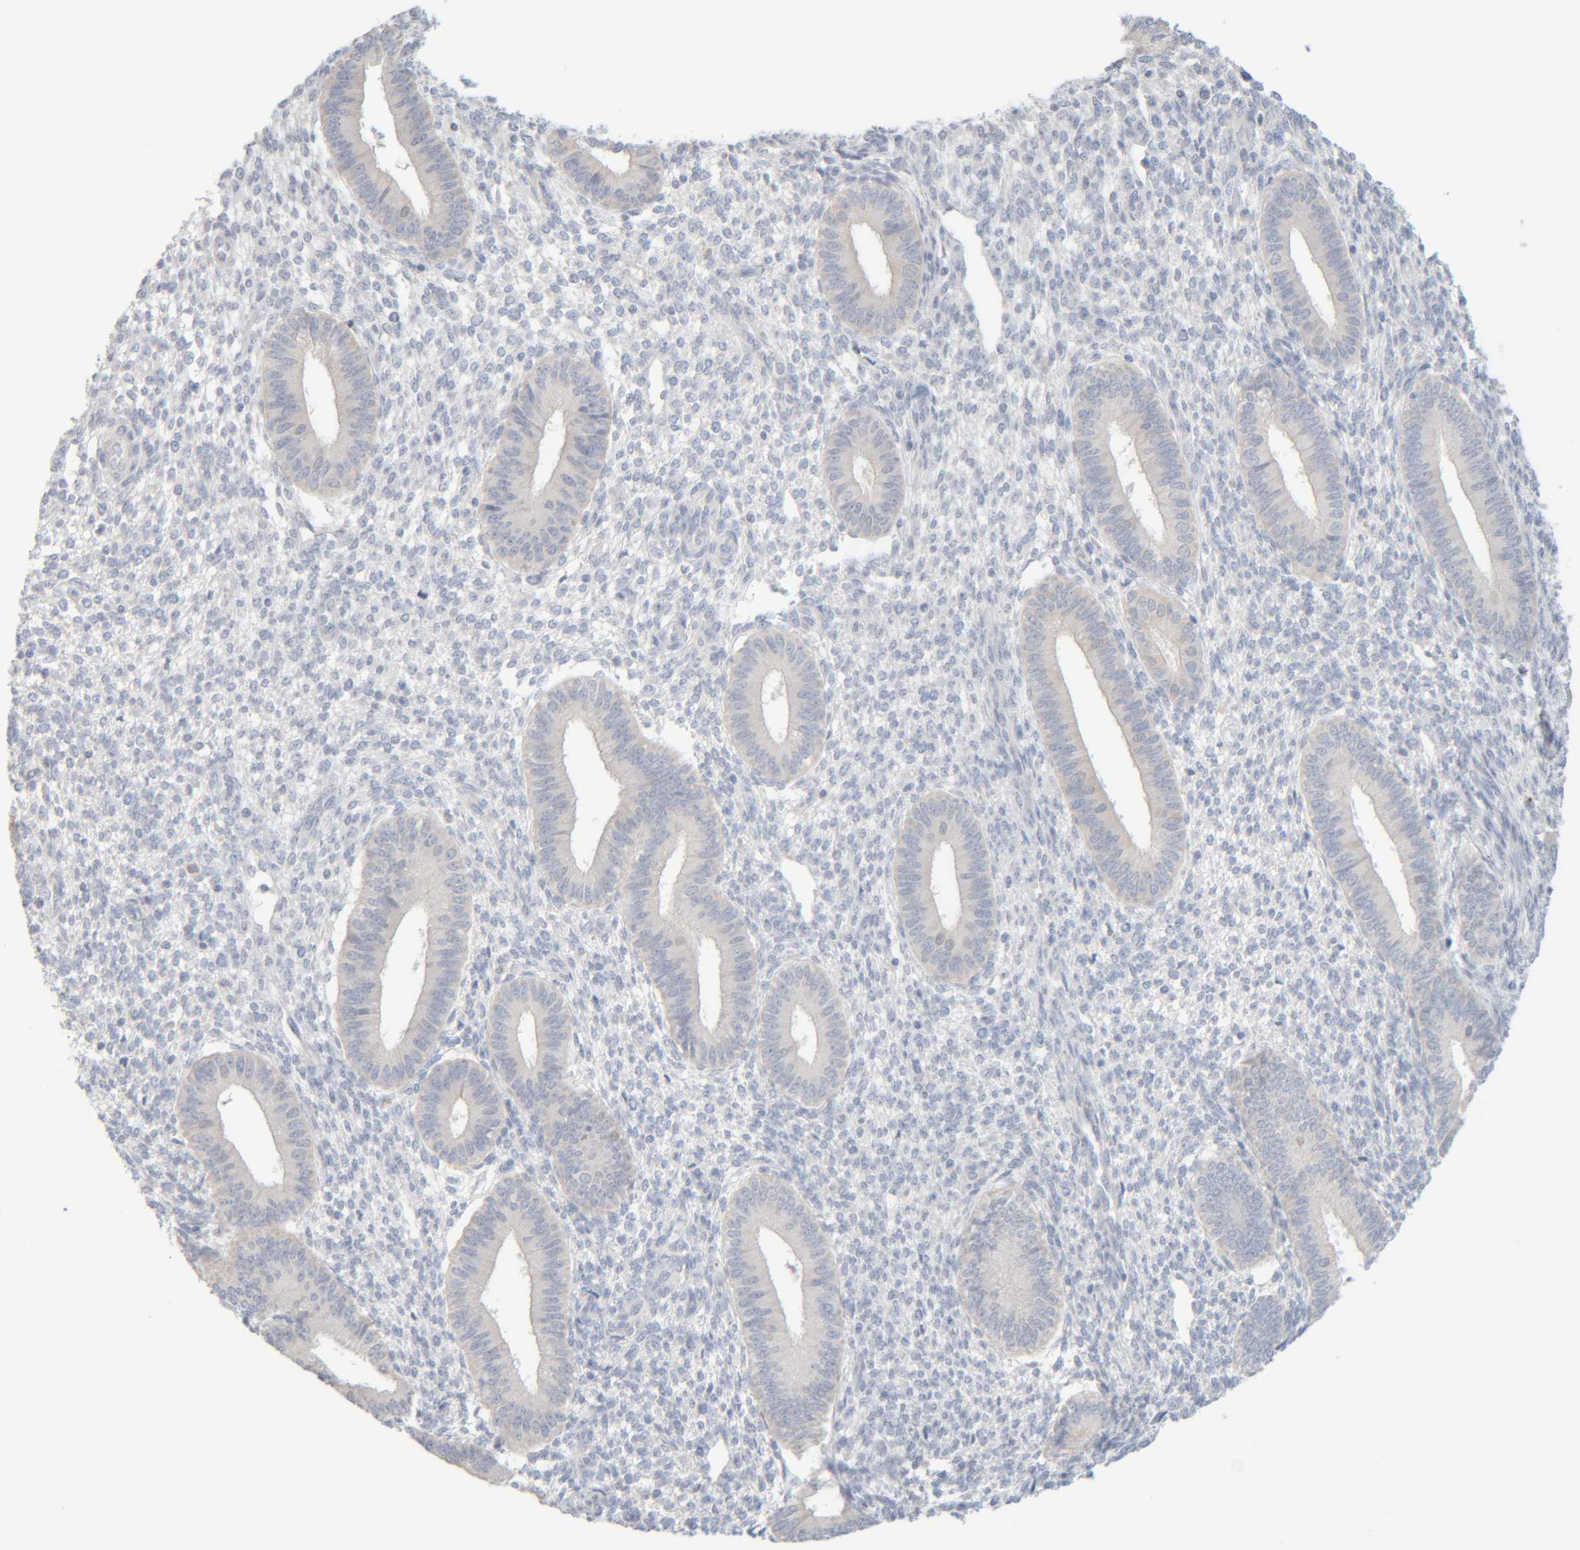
{"staining": {"intensity": "negative", "quantity": "none", "location": "none"}, "tissue": "endometrium", "cell_type": "Cells in endometrial stroma", "image_type": "normal", "snomed": [{"axis": "morphology", "description": "Normal tissue, NOS"}, {"axis": "topography", "description": "Endometrium"}], "caption": "Histopathology image shows no significant protein expression in cells in endometrial stroma of normal endometrium. (DAB (3,3'-diaminobenzidine) IHC with hematoxylin counter stain).", "gene": "RIDA", "patient": {"sex": "female", "age": 46}}